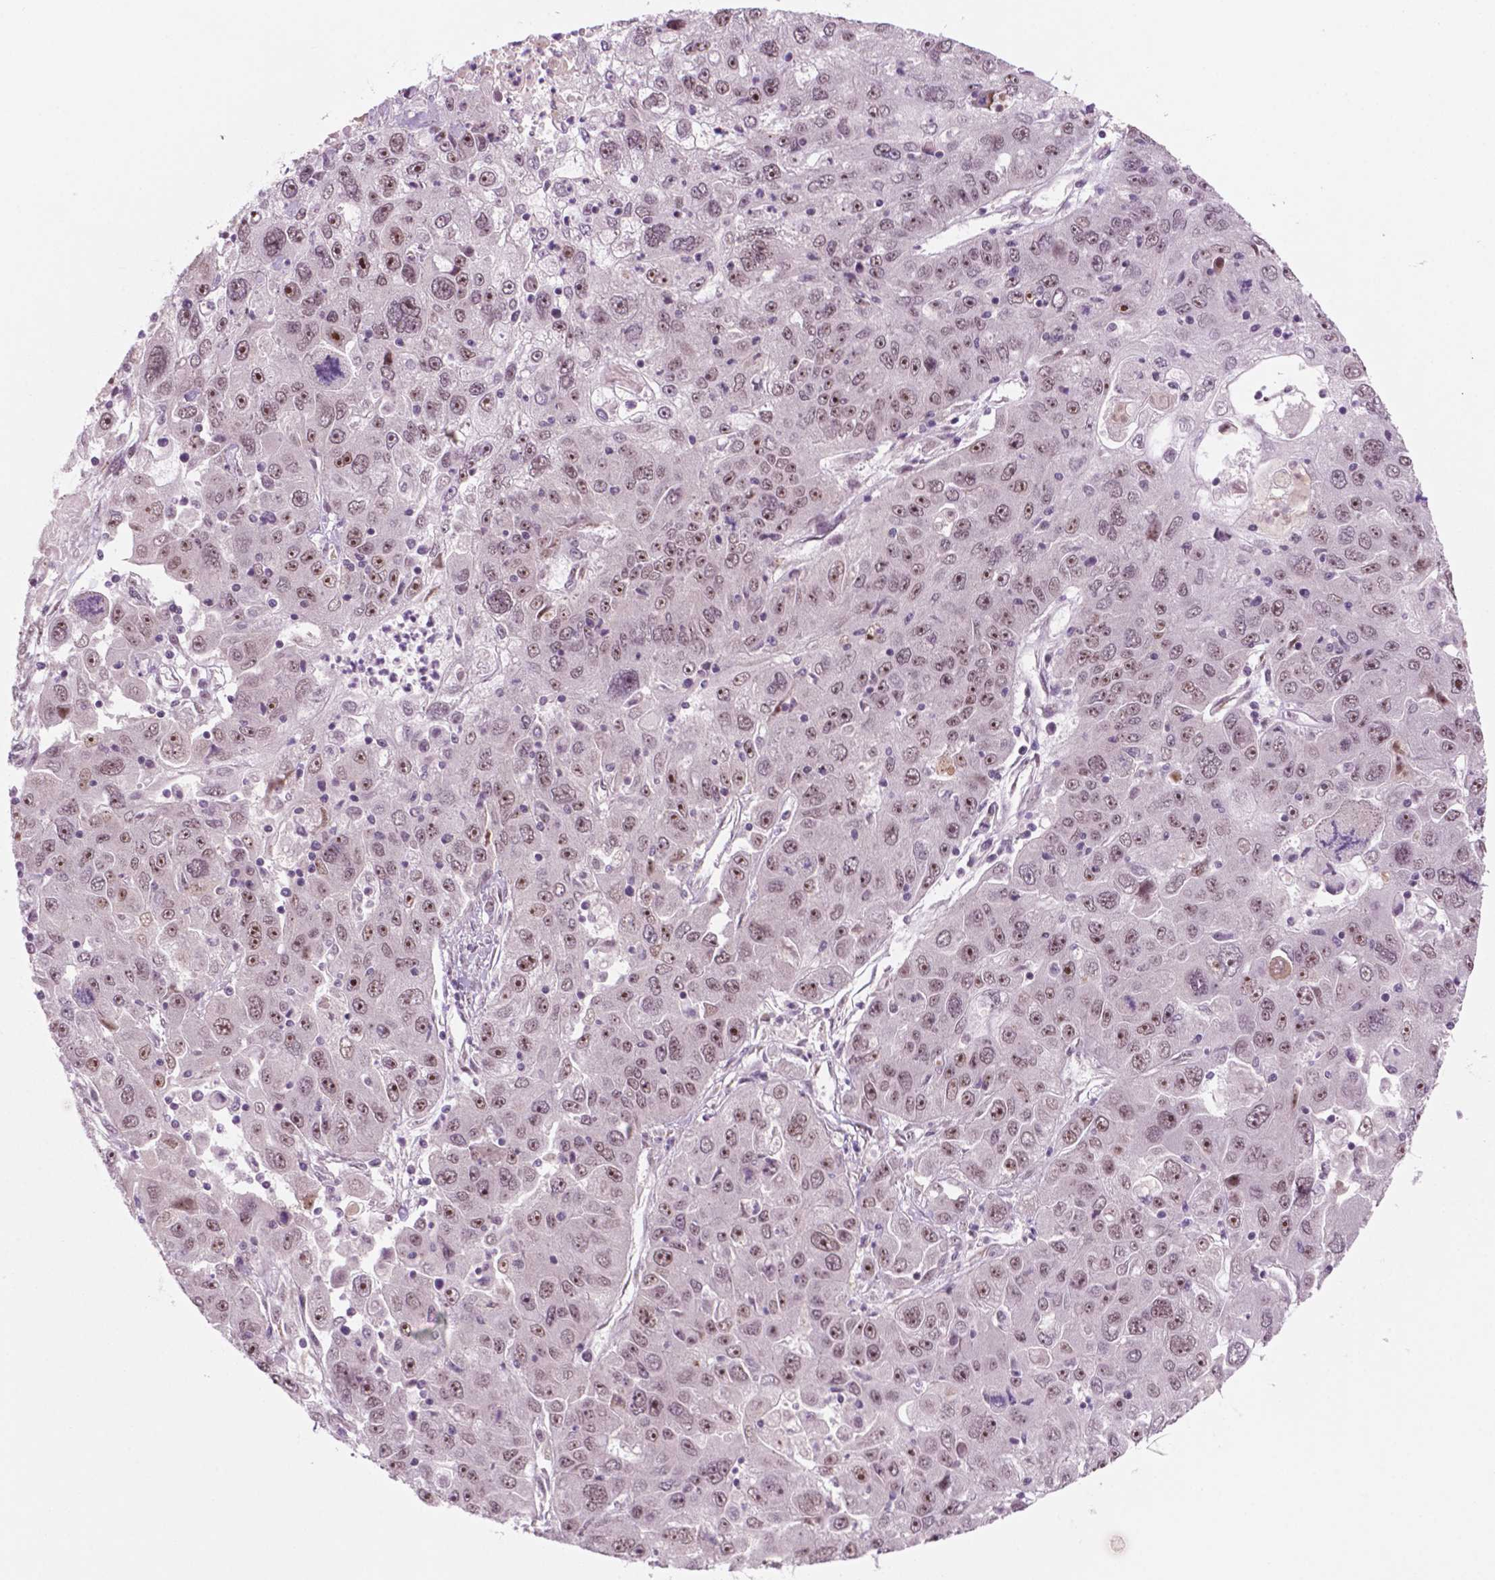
{"staining": {"intensity": "moderate", "quantity": ">75%", "location": "nuclear"}, "tissue": "stomach cancer", "cell_type": "Tumor cells", "image_type": "cancer", "snomed": [{"axis": "morphology", "description": "Adenocarcinoma, NOS"}, {"axis": "topography", "description": "Stomach"}], "caption": "Protein expression analysis of adenocarcinoma (stomach) shows moderate nuclear staining in about >75% of tumor cells. Nuclei are stained in blue.", "gene": "POLR2E", "patient": {"sex": "male", "age": 56}}